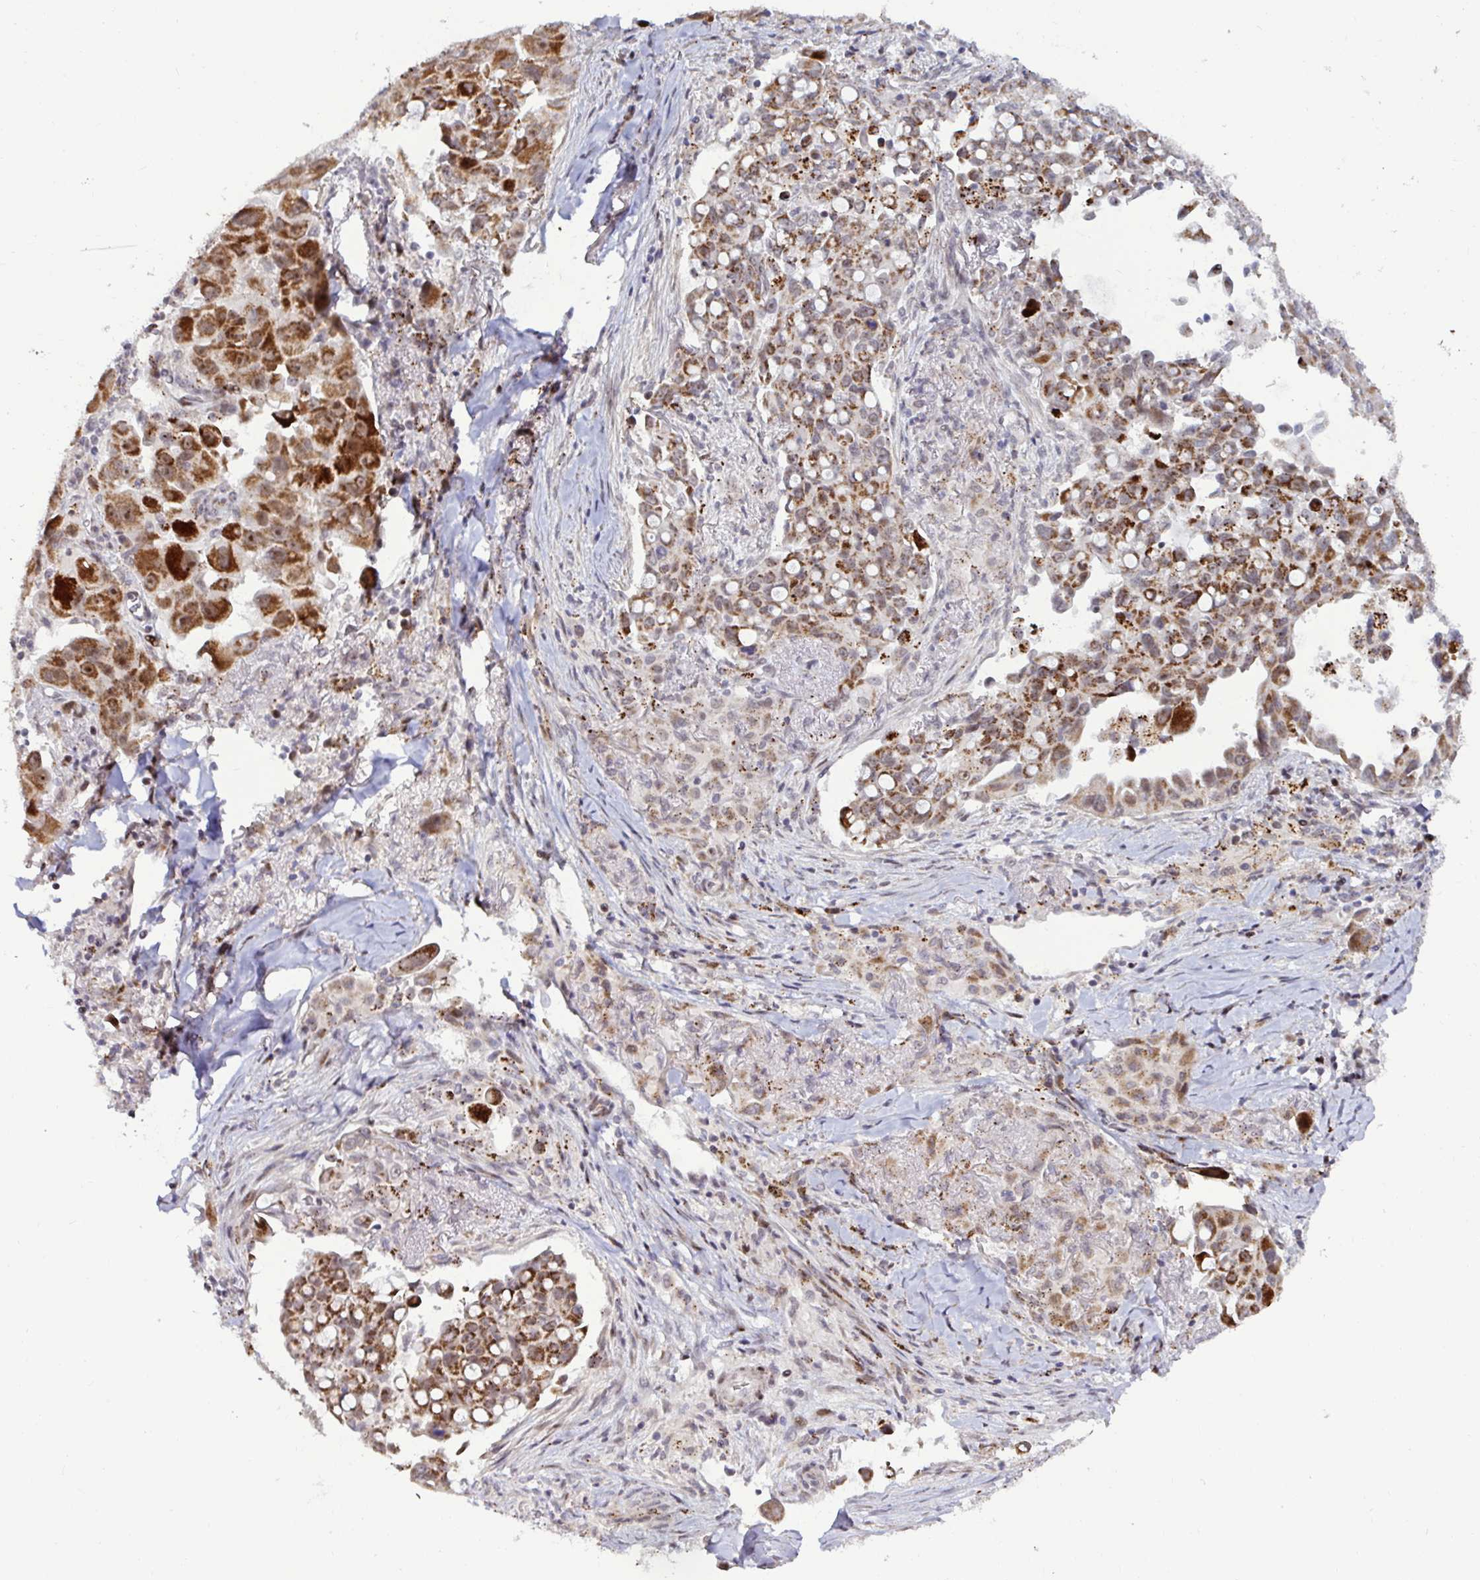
{"staining": {"intensity": "moderate", "quantity": ">75%", "location": "cytoplasmic/membranous"}, "tissue": "lung cancer", "cell_type": "Tumor cells", "image_type": "cancer", "snomed": [{"axis": "morphology", "description": "Adenocarcinoma, NOS"}, {"axis": "topography", "description": "Lung"}], "caption": "This is a histology image of immunohistochemistry (IHC) staining of lung cancer (adenocarcinoma), which shows moderate staining in the cytoplasmic/membranous of tumor cells.", "gene": "DZIP1", "patient": {"sex": "male", "age": 68}}